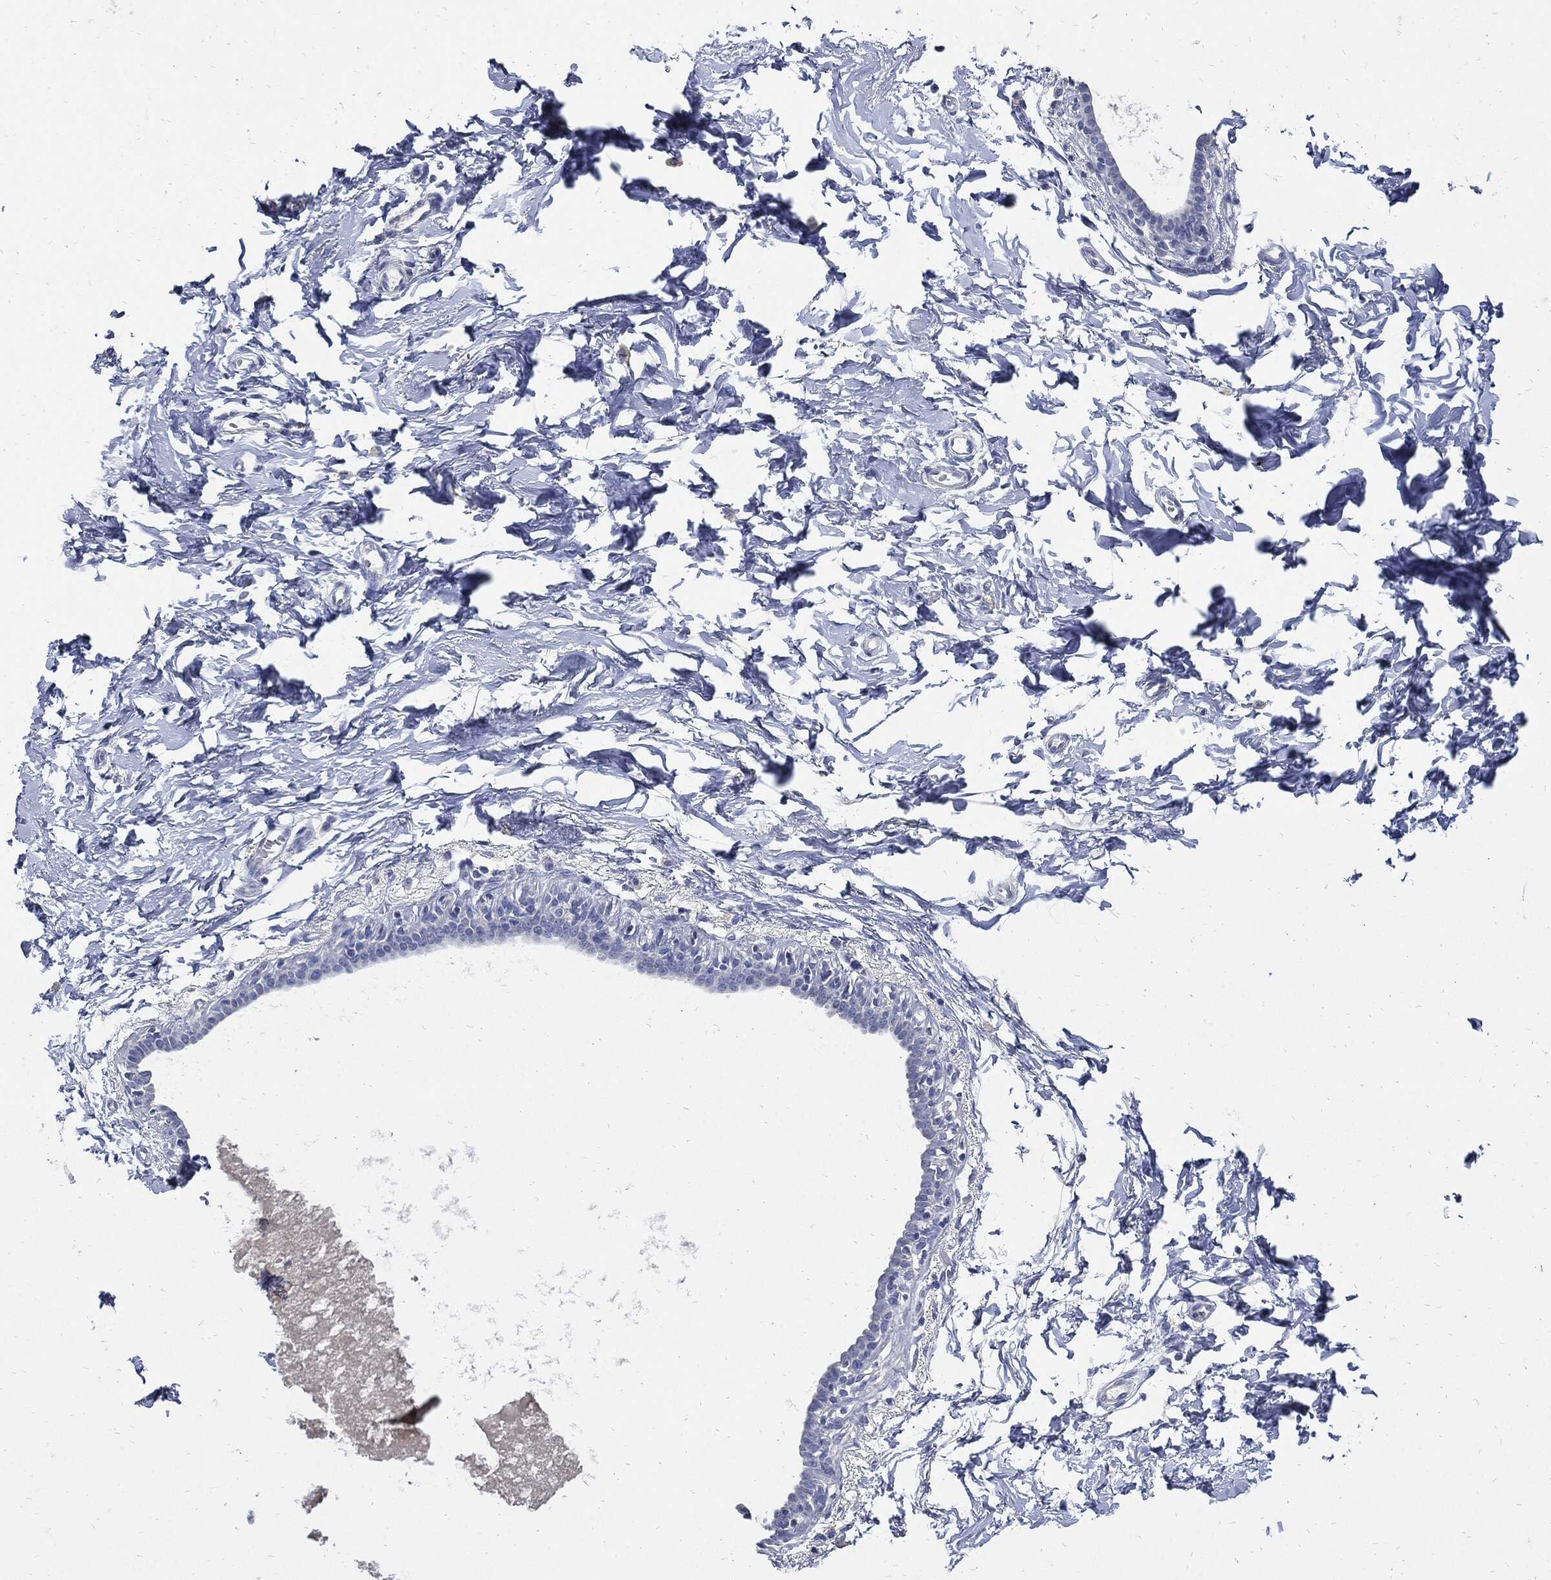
{"staining": {"intensity": "negative", "quantity": "none", "location": "none"}, "tissue": "breast", "cell_type": "Adipocytes", "image_type": "normal", "snomed": [{"axis": "morphology", "description": "Normal tissue, NOS"}, {"axis": "topography", "description": "Breast"}], "caption": "A high-resolution image shows immunohistochemistry (IHC) staining of unremarkable breast, which displays no significant staining in adipocytes.", "gene": "CPE", "patient": {"sex": "female", "age": 37}}